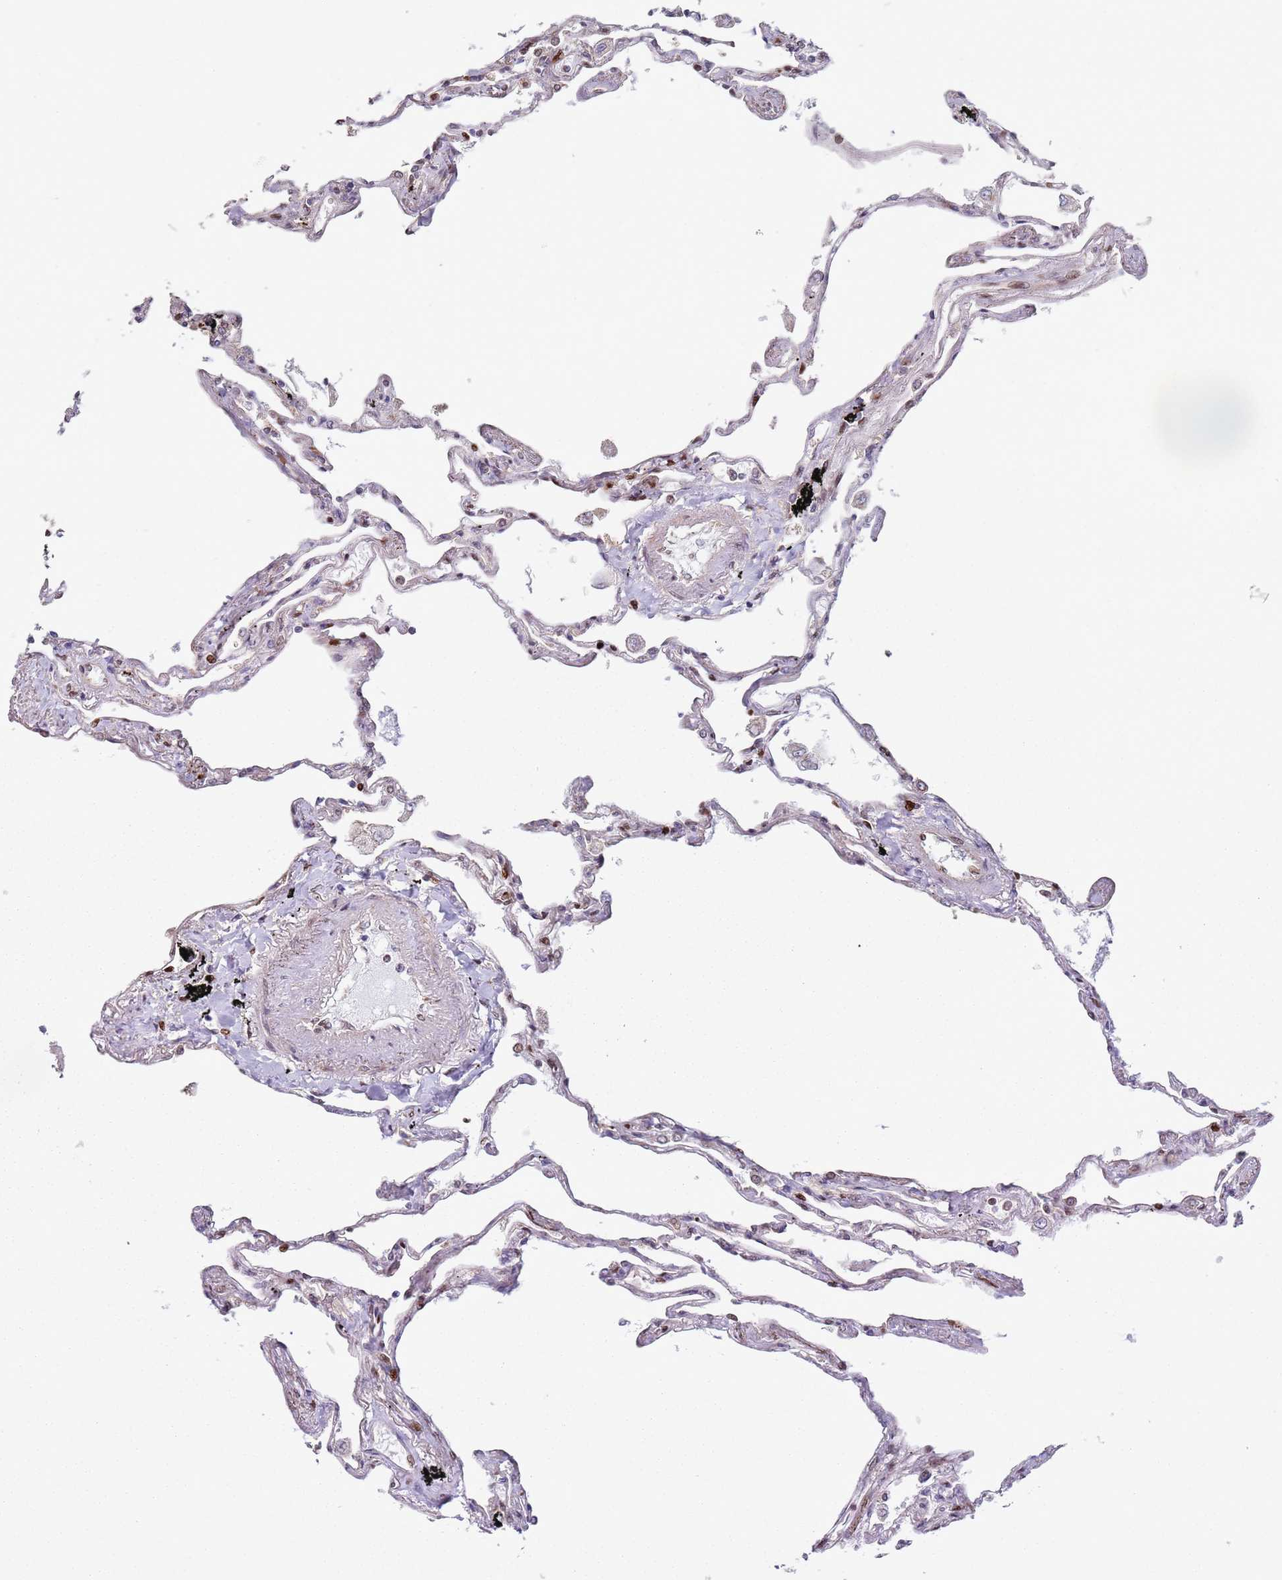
{"staining": {"intensity": "strong", "quantity": "25%-75%", "location": "nuclear"}, "tissue": "lung", "cell_type": "Alveolar cells", "image_type": "normal", "snomed": [{"axis": "morphology", "description": "Normal tissue, NOS"}, {"axis": "topography", "description": "Lung"}], "caption": "IHC of benign lung exhibits high levels of strong nuclear positivity in approximately 25%-75% of alveolar cells. The protein of interest is shown in brown color, while the nuclei are stained blue.", "gene": "HNRNPLL", "patient": {"sex": "female", "age": 67}}